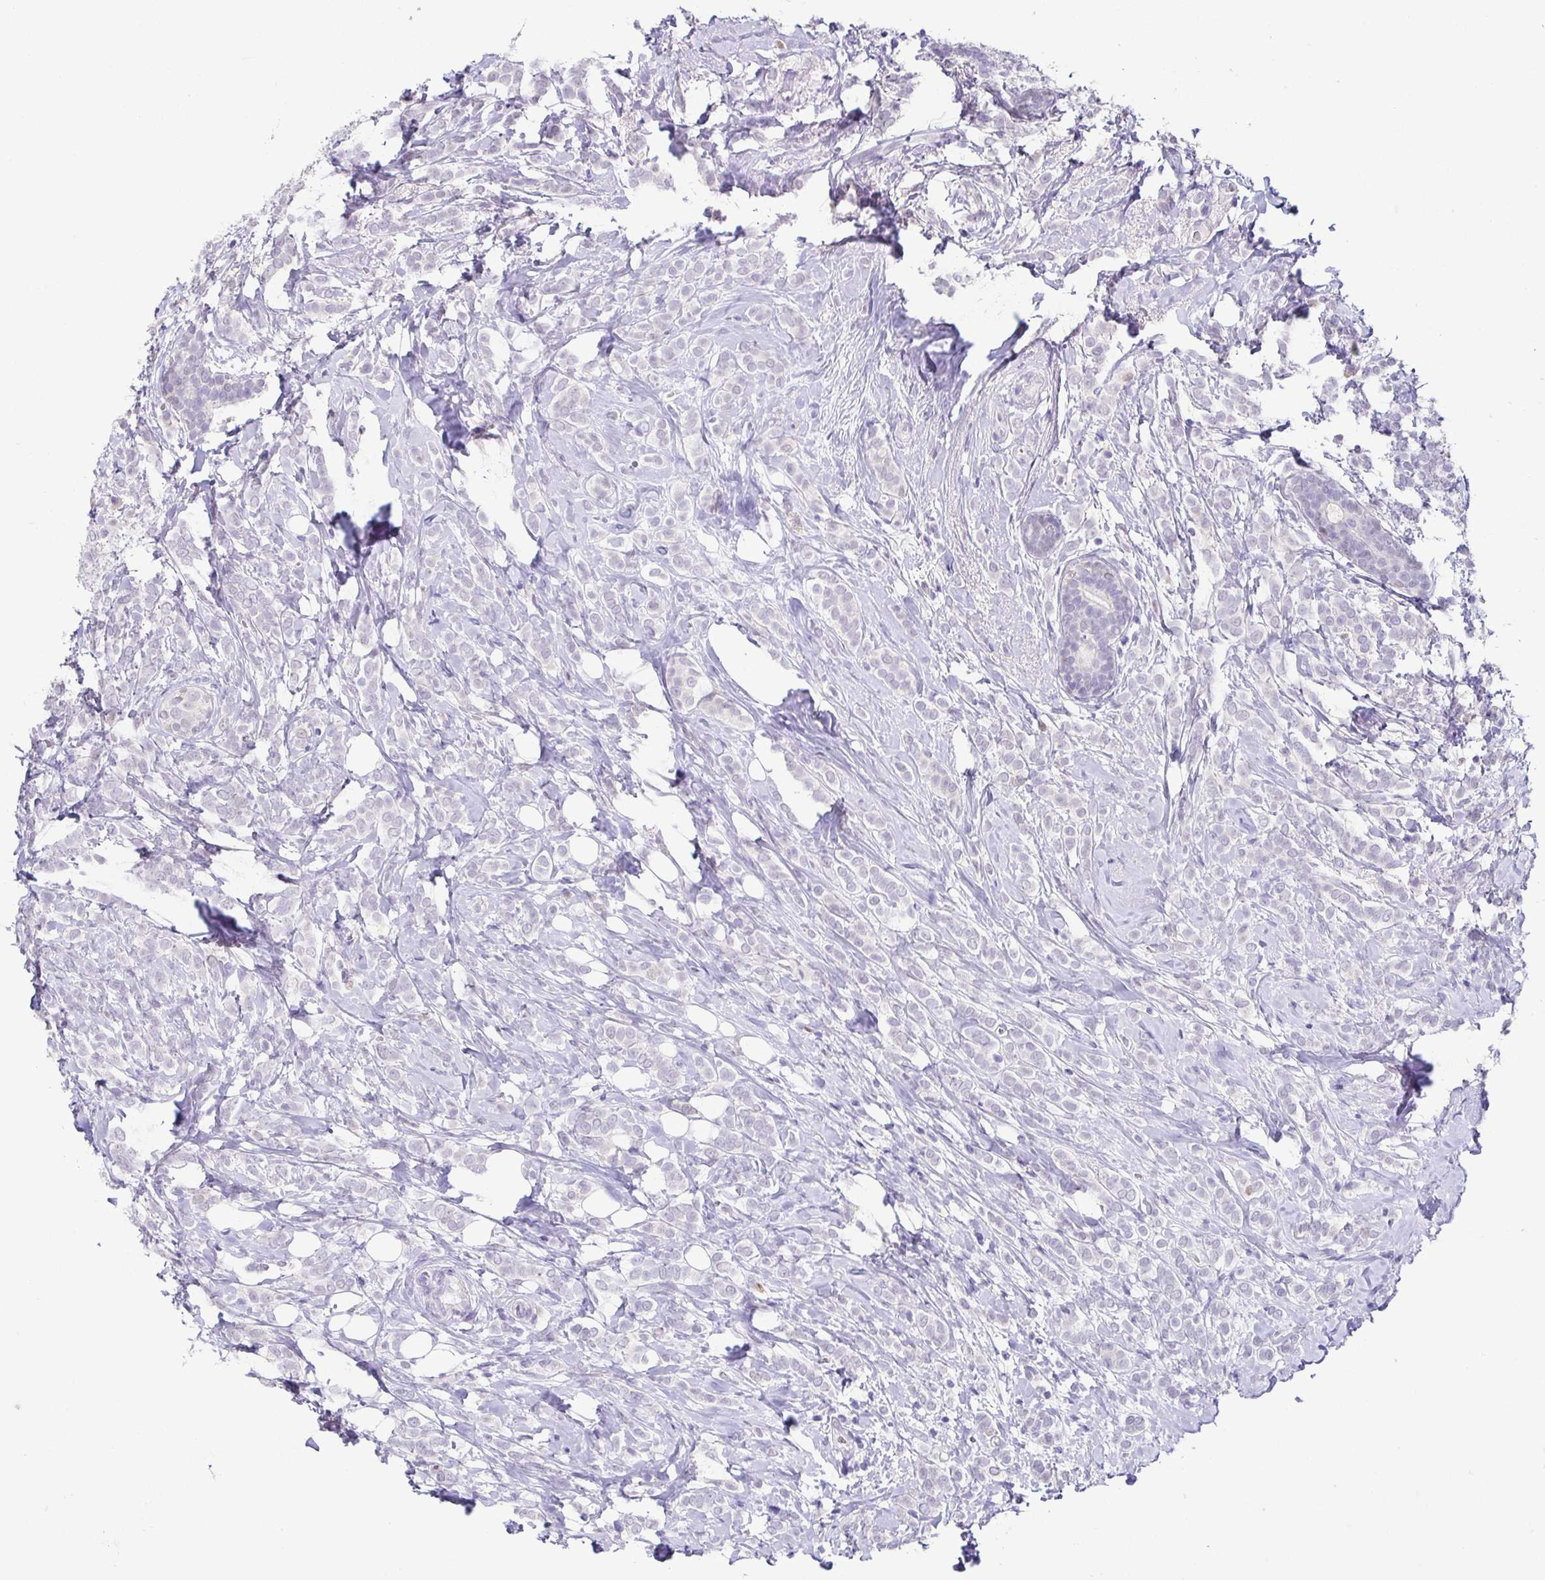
{"staining": {"intensity": "negative", "quantity": "none", "location": "none"}, "tissue": "breast cancer", "cell_type": "Tumor cells", "image_type": "cancer", "snomed": [{"axis": "morphology", "description": "Lobular carcinoma"}, {"axis": "topography", "description": "Breast"}], "caption": "An immunohistochemistry micrograph of lobular carcinoma (breast) is shown. There is no staining in tumor cells of lobular carcinoma (breast).", "gene": "TP73", "patient": {"sex": "female", "age": 49}}